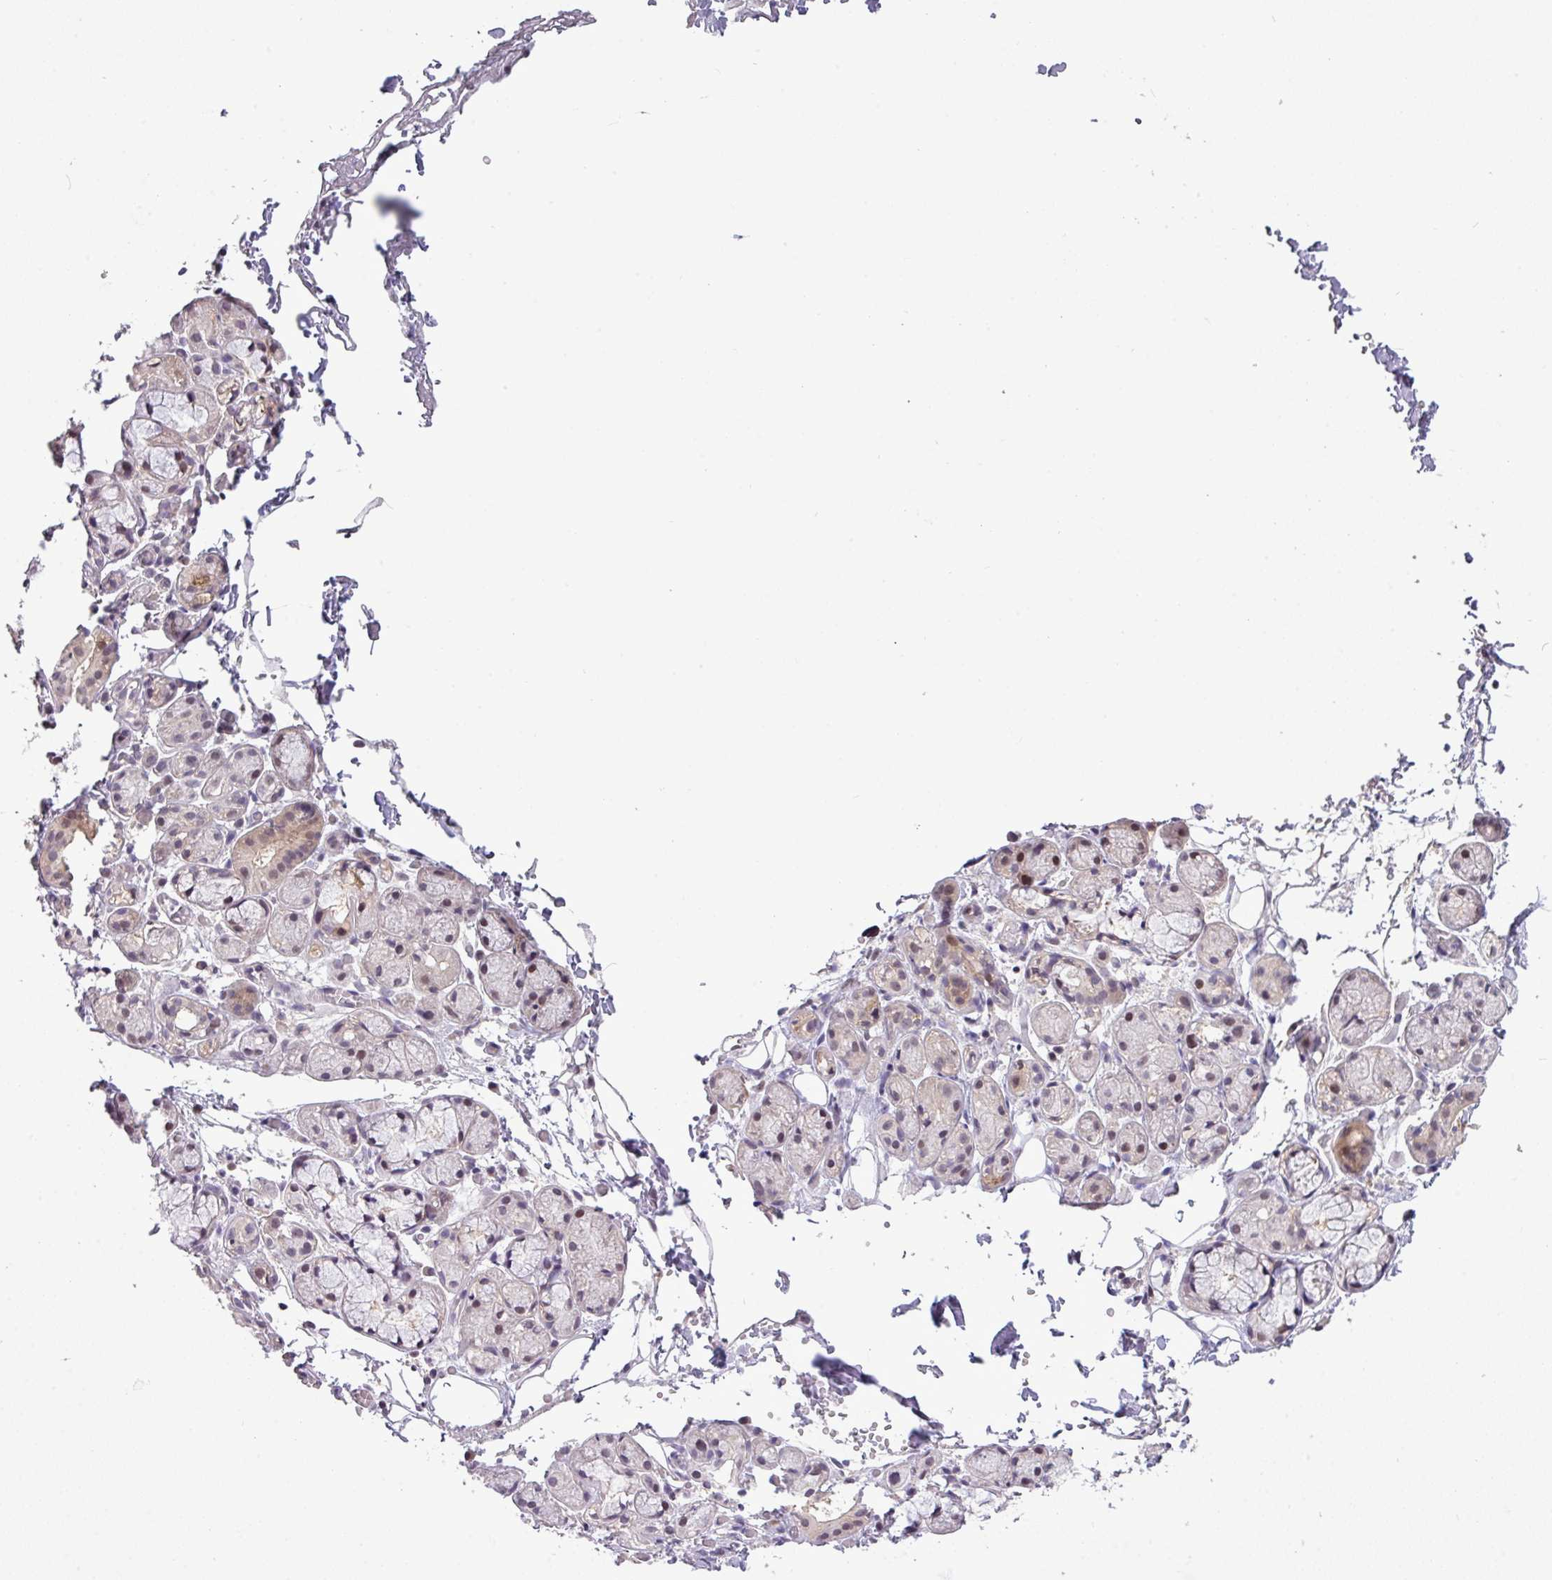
{"staining": {"intensity": "moderate", "quantity": "<25%", "location": "cytoplasmic/membranous,nuclear"}, "tissue": "salivary gland", "cell_type": "Glandular cells", "image_type": "normal", "snomed": [{"axis": "morphology", "description": "Normal tissue, NOS"}, {"axis": "topography", "description": "Salivary gland"}], "caption": "Human salivary gland stained for a protein (brown) exhibits moderate cytoplasmic/membranous,nuclear positive staining in approximately <25% of glandular cells.", "gene": "RIPPLY1", "patient": {"sex": "male", "age": 82}}